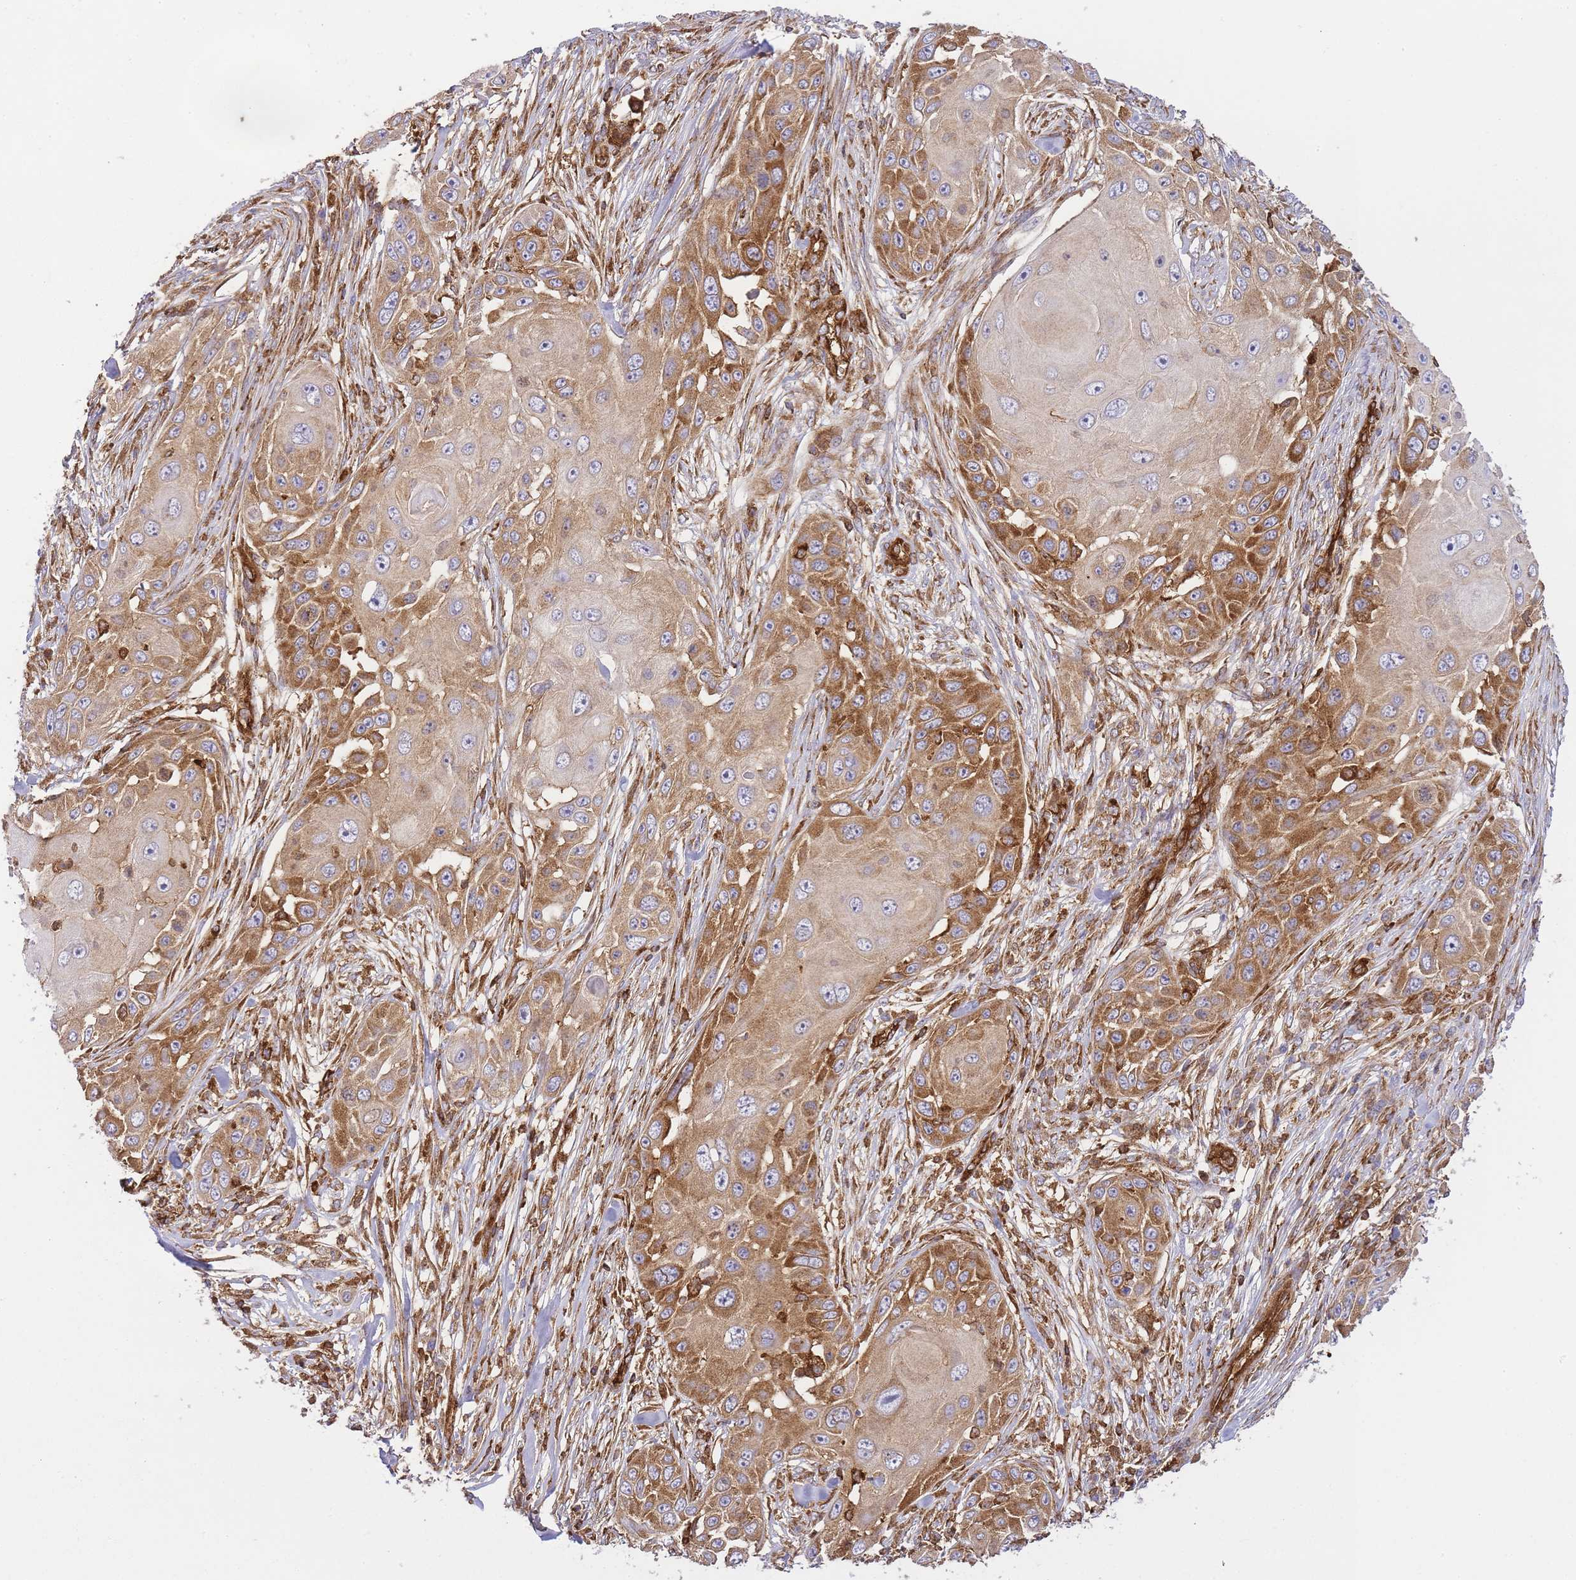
{"staining": {"intensity": "moderate", "quantity": "25%-75%", "location": "cytoplasmic/membranous"}, "tissue": "skin cancer", "cell_type": "Tumor cells", "image_type": "cancer", "snomed": [{"axis": "morphology", "description": "Squamous cell carcinoma, NOS"}, {"axis": "topography", "description": "Skin"}], "caption": "Immunohistochemistry of skin cancer displays medium levels of moderate cytoplasmic/membranous expression in about 25%-75% of tumor cells. The staining was performed using DAB, with brown indicating positive protein expression. Nuclei are stained blue with hematoxylin.", "gene": "MSN", "patient": {"sex": "female", "age": 44}}